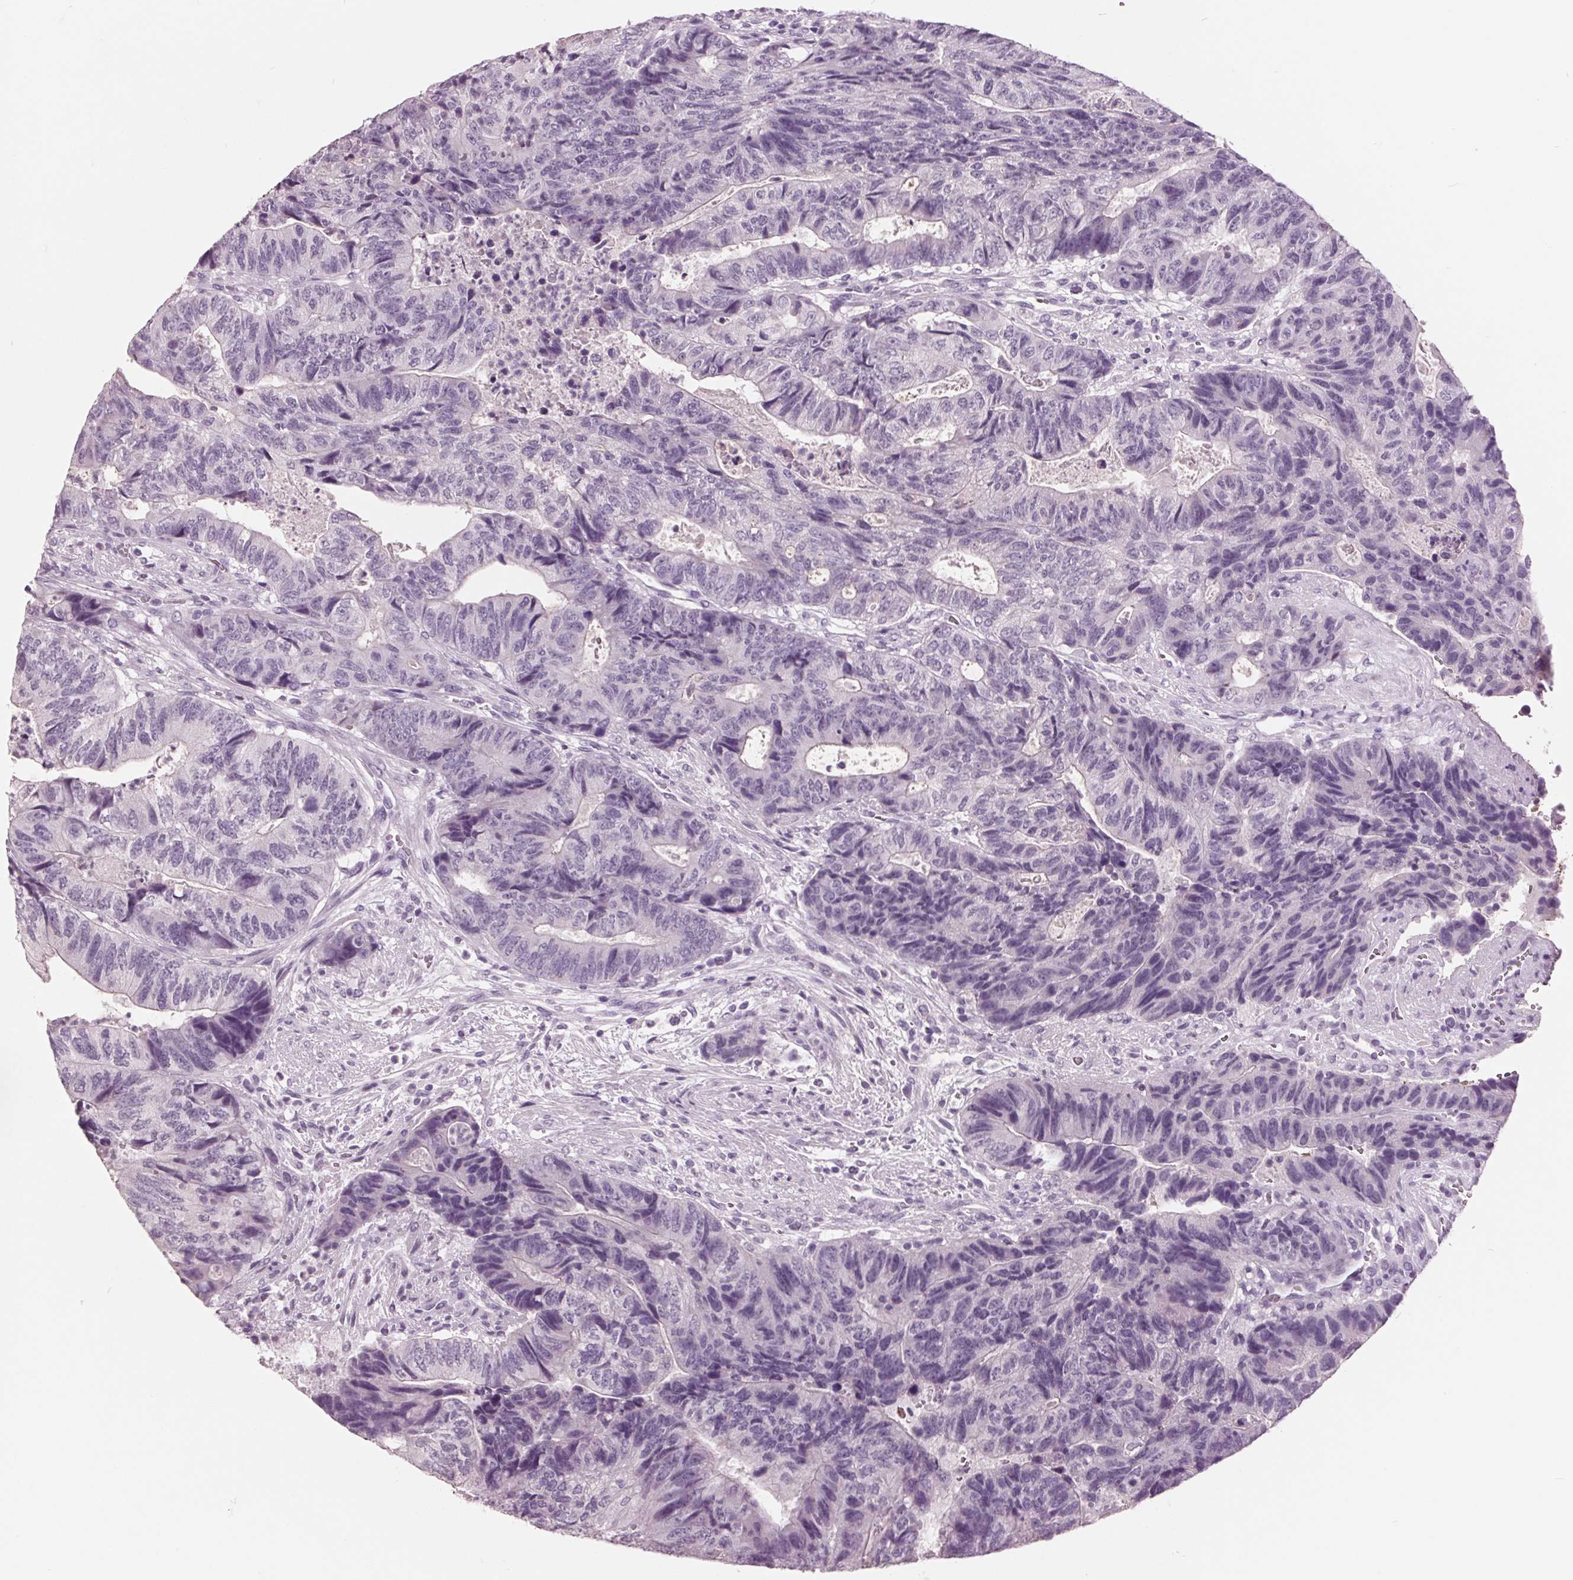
{"staining": {"intensity": "negative", "quantity": "none", "location": "none"}, "tissue": "colorectal cancer", "cell_type": "Tumor cells", "image_type": "cancer", "snomed": [{"axis": "morphology", "description": "Normal tissue, NOS"}, {"axis": "morphology", "description": "Adenocarcinoma, NOS"}, {"axis": "topography", "description": "Colon"}], "caption": "Tumor cells are negative for protein expression in human adenocarcinoma (colorectal).", "gene": "AMBP", "patient": {"sex": "female", "age": 48}}